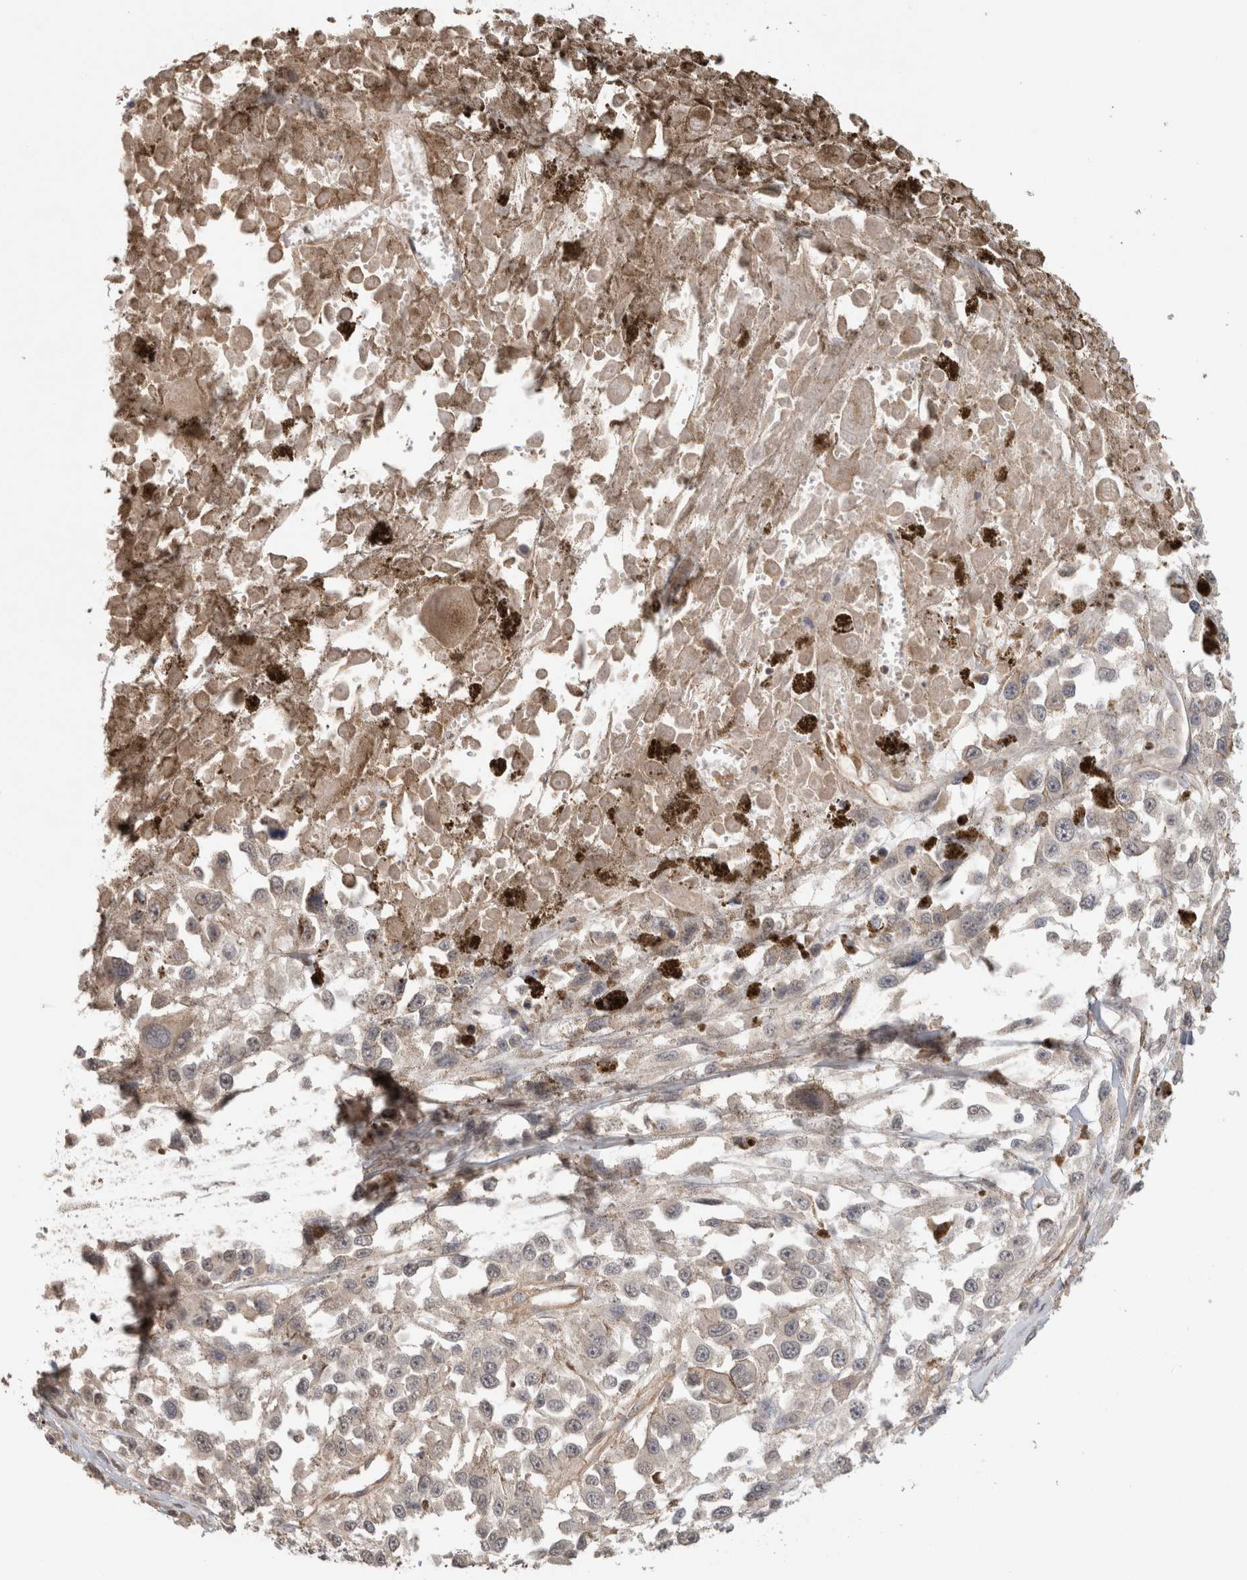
{"staining": {"intensity": "negative", "quantity": "none", "location": "none"}, "tissue": "melanoma", "cell_type": "Tumor cells", "image_type": "cancer", "snomed": [{"axis": "morphology", "description": "Malignant melanoma, Metastatic site"}, {"axis": "topography", "description": "Lymph node"}], "caption": "Tumor cells show no significant positivity in malignant melanoma (metastatic site). (Immunohistochemistry, brightfield microscopy, high magnification).", "gene": "HSPG2", "patient": {"sex": "male", "age": 59}}